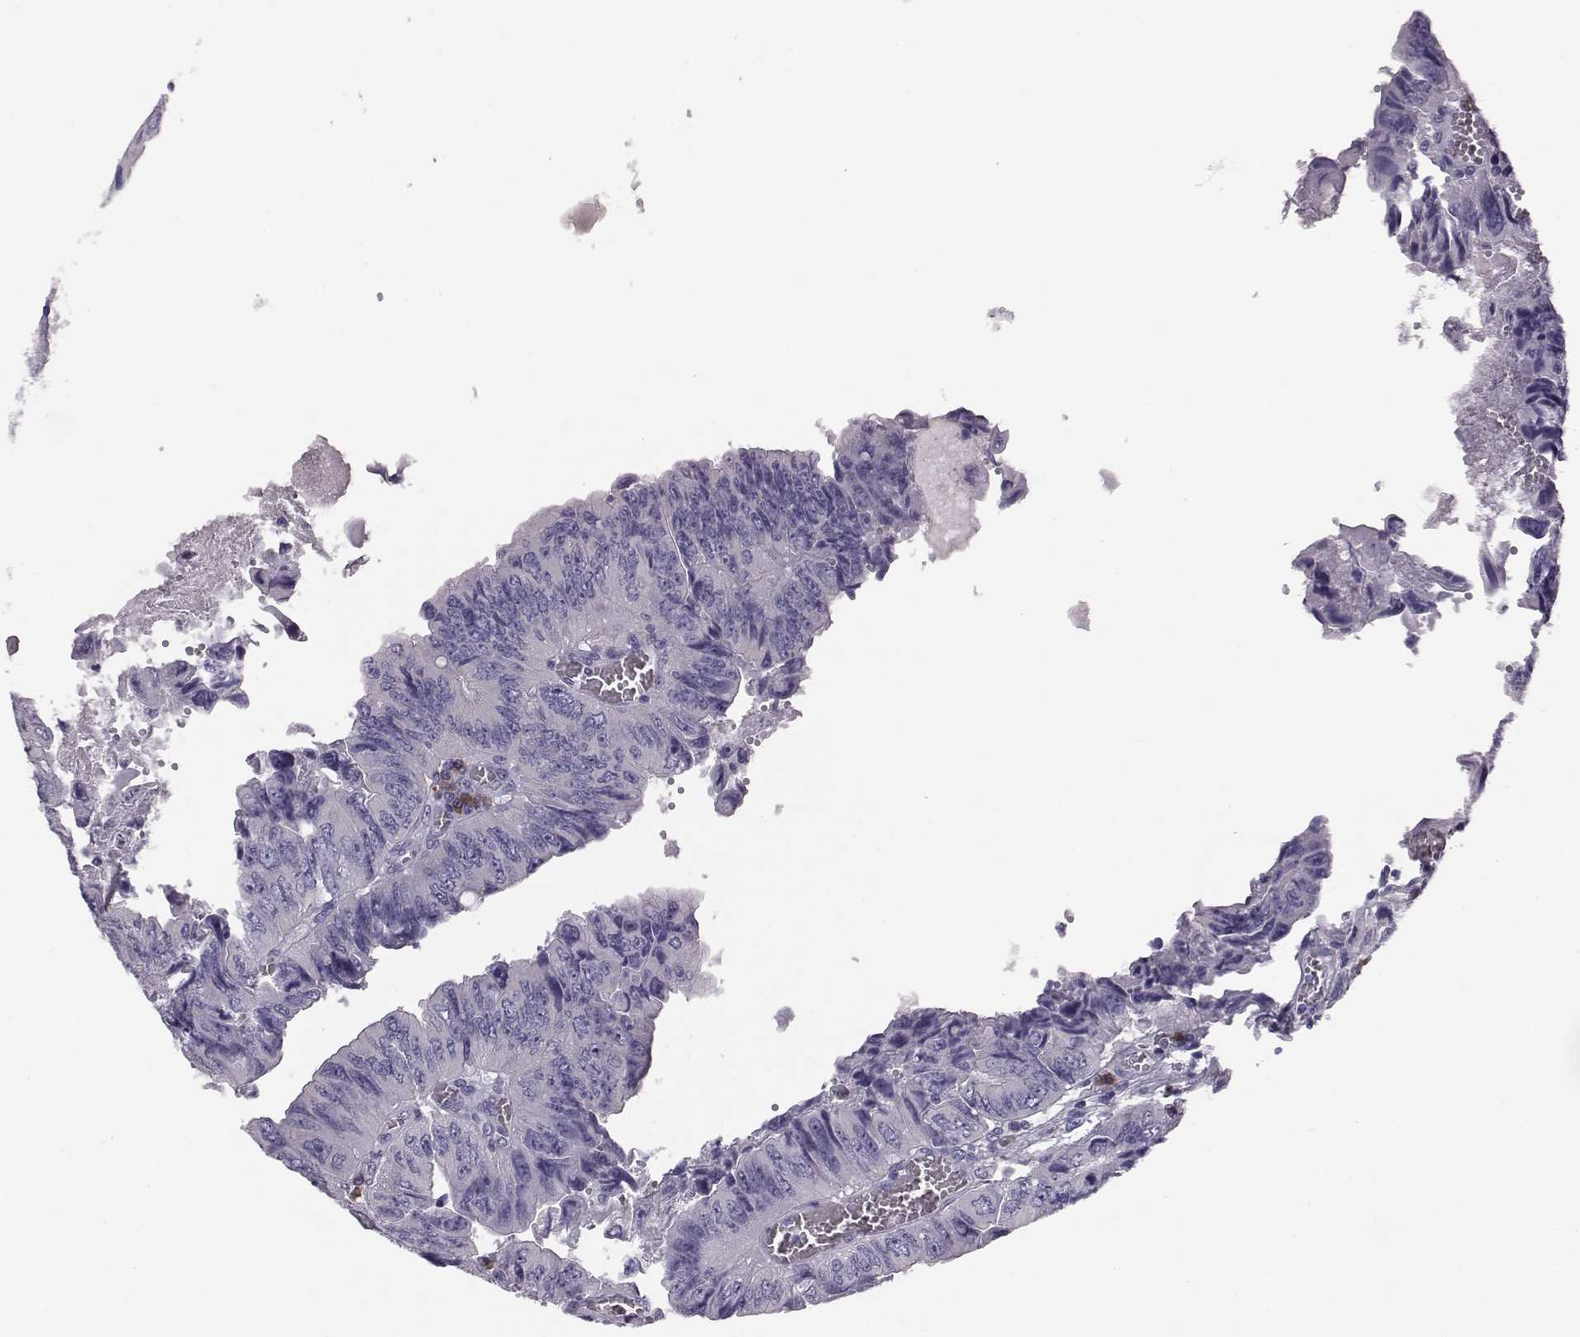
{"staining": {"intensity": "negative", "quantity": "none", "location": "none"}, "tissue": "colorectal cancer", "cell_type": "Tumor cells", "image_type": "cancer", "snomed": [{"axis": "morphology", "description": "Adenocarcinoma, NOS"}, {"axis": "topography", "description": "Colon"}], "caption": "A photomicrograph of human colorectal cancer (adenocarcinoma) is negative for staining in tumor cells. (Stains: DAB immunohistochemistry with hematoxylin counter stain, Microscopy: brightfield microscopy at high magnification).", "gene": "ADGRG5", "patient": {"sex": "female", "age": 84}}